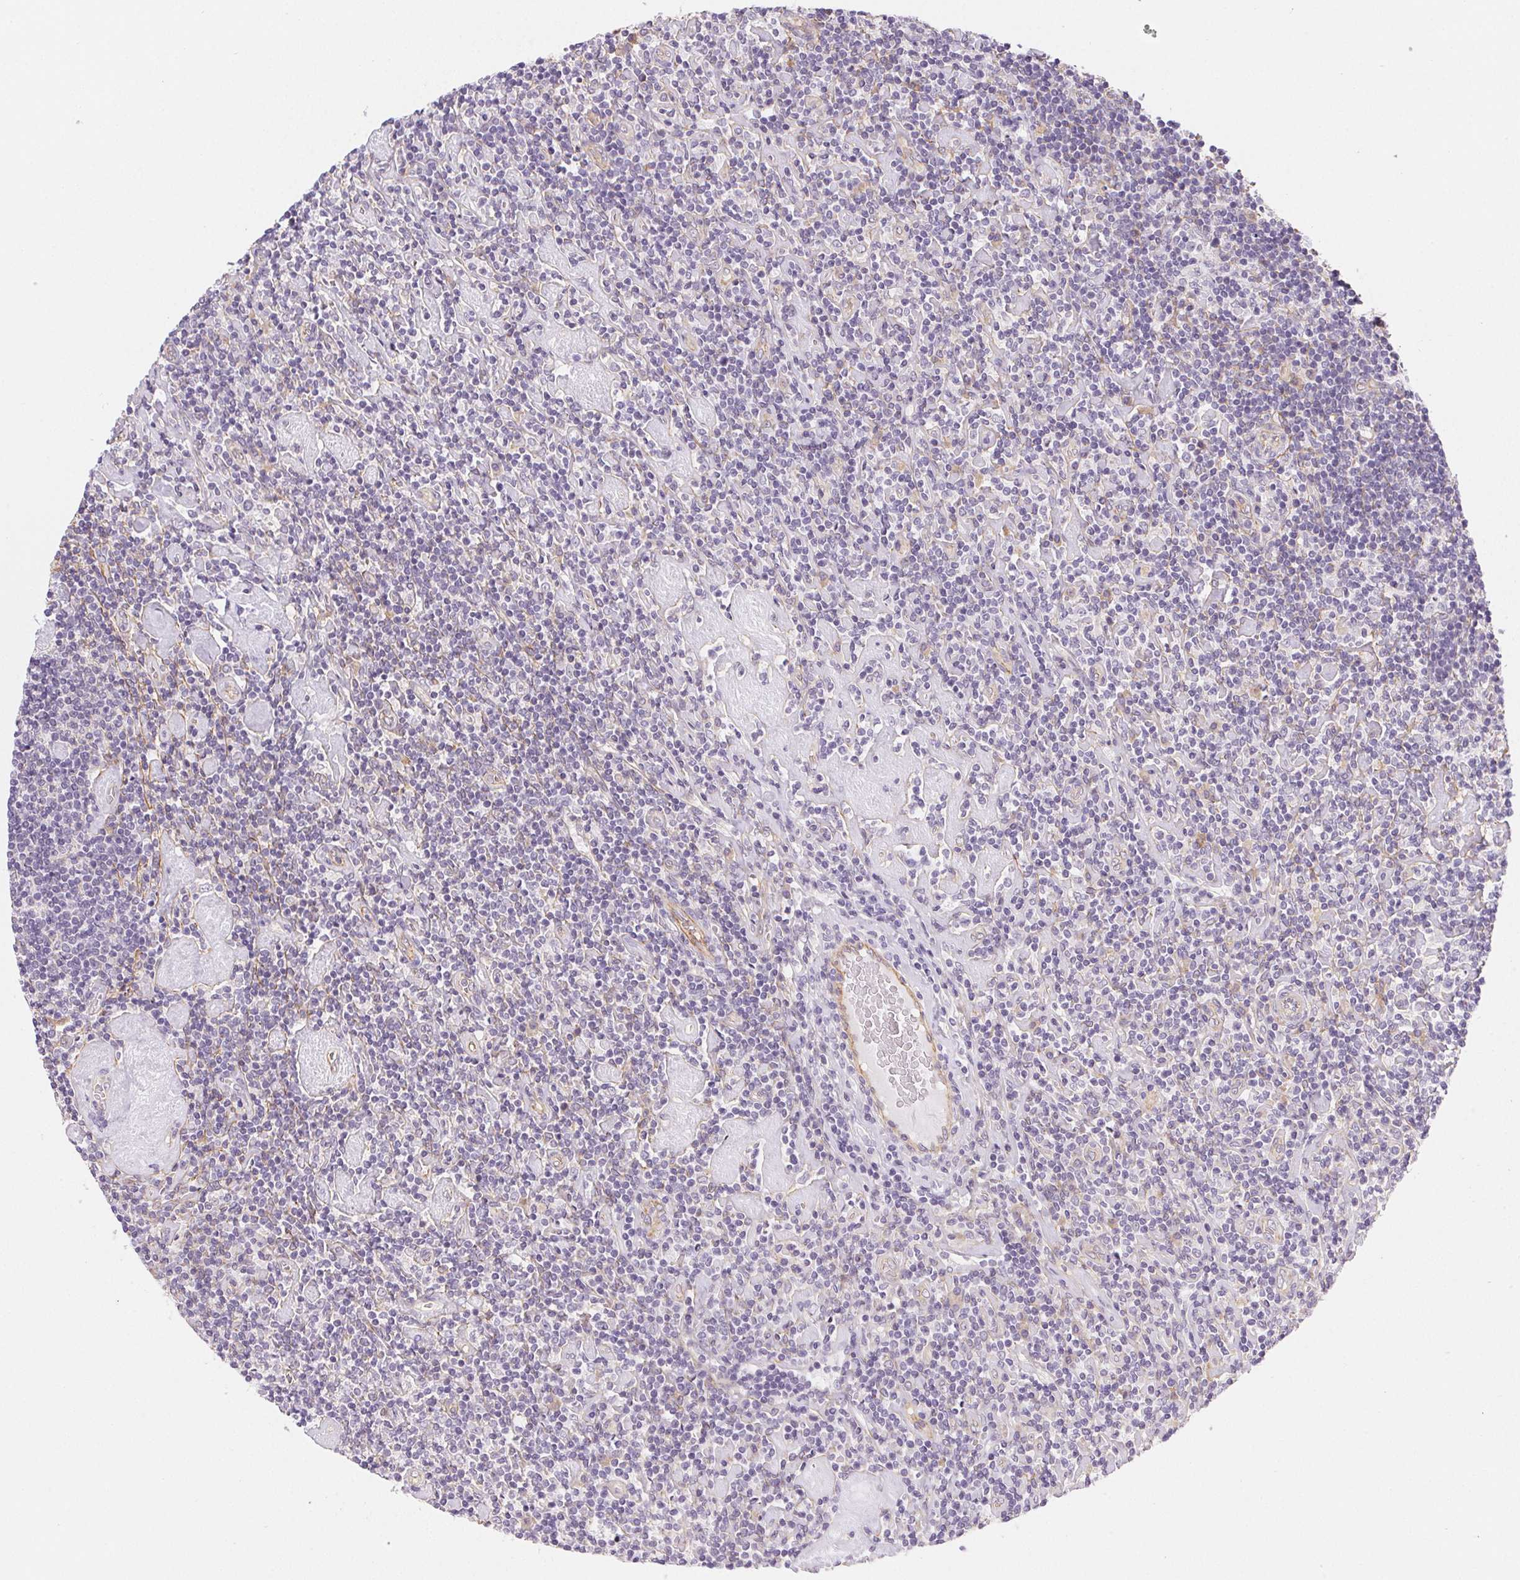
{"staining": {"intensity": "negative", "quantity": "none", "location": "none"}, "tissue": "lymphoma", "cell_type": "Tumor cells", "image_type": "cancer", "snomed": [{"axis": "morphology", "description": "Hodgkin's disease, NOS"}, {"axis": "topography", "description": "Lymph node"}], "caption": "This is a image of immunohistochemistry (IHC) staining of lymphoma, which shows no expression in tumor cells.", "gene": "CSN1S1", "patient": {"sex": "male", "age": 40}}